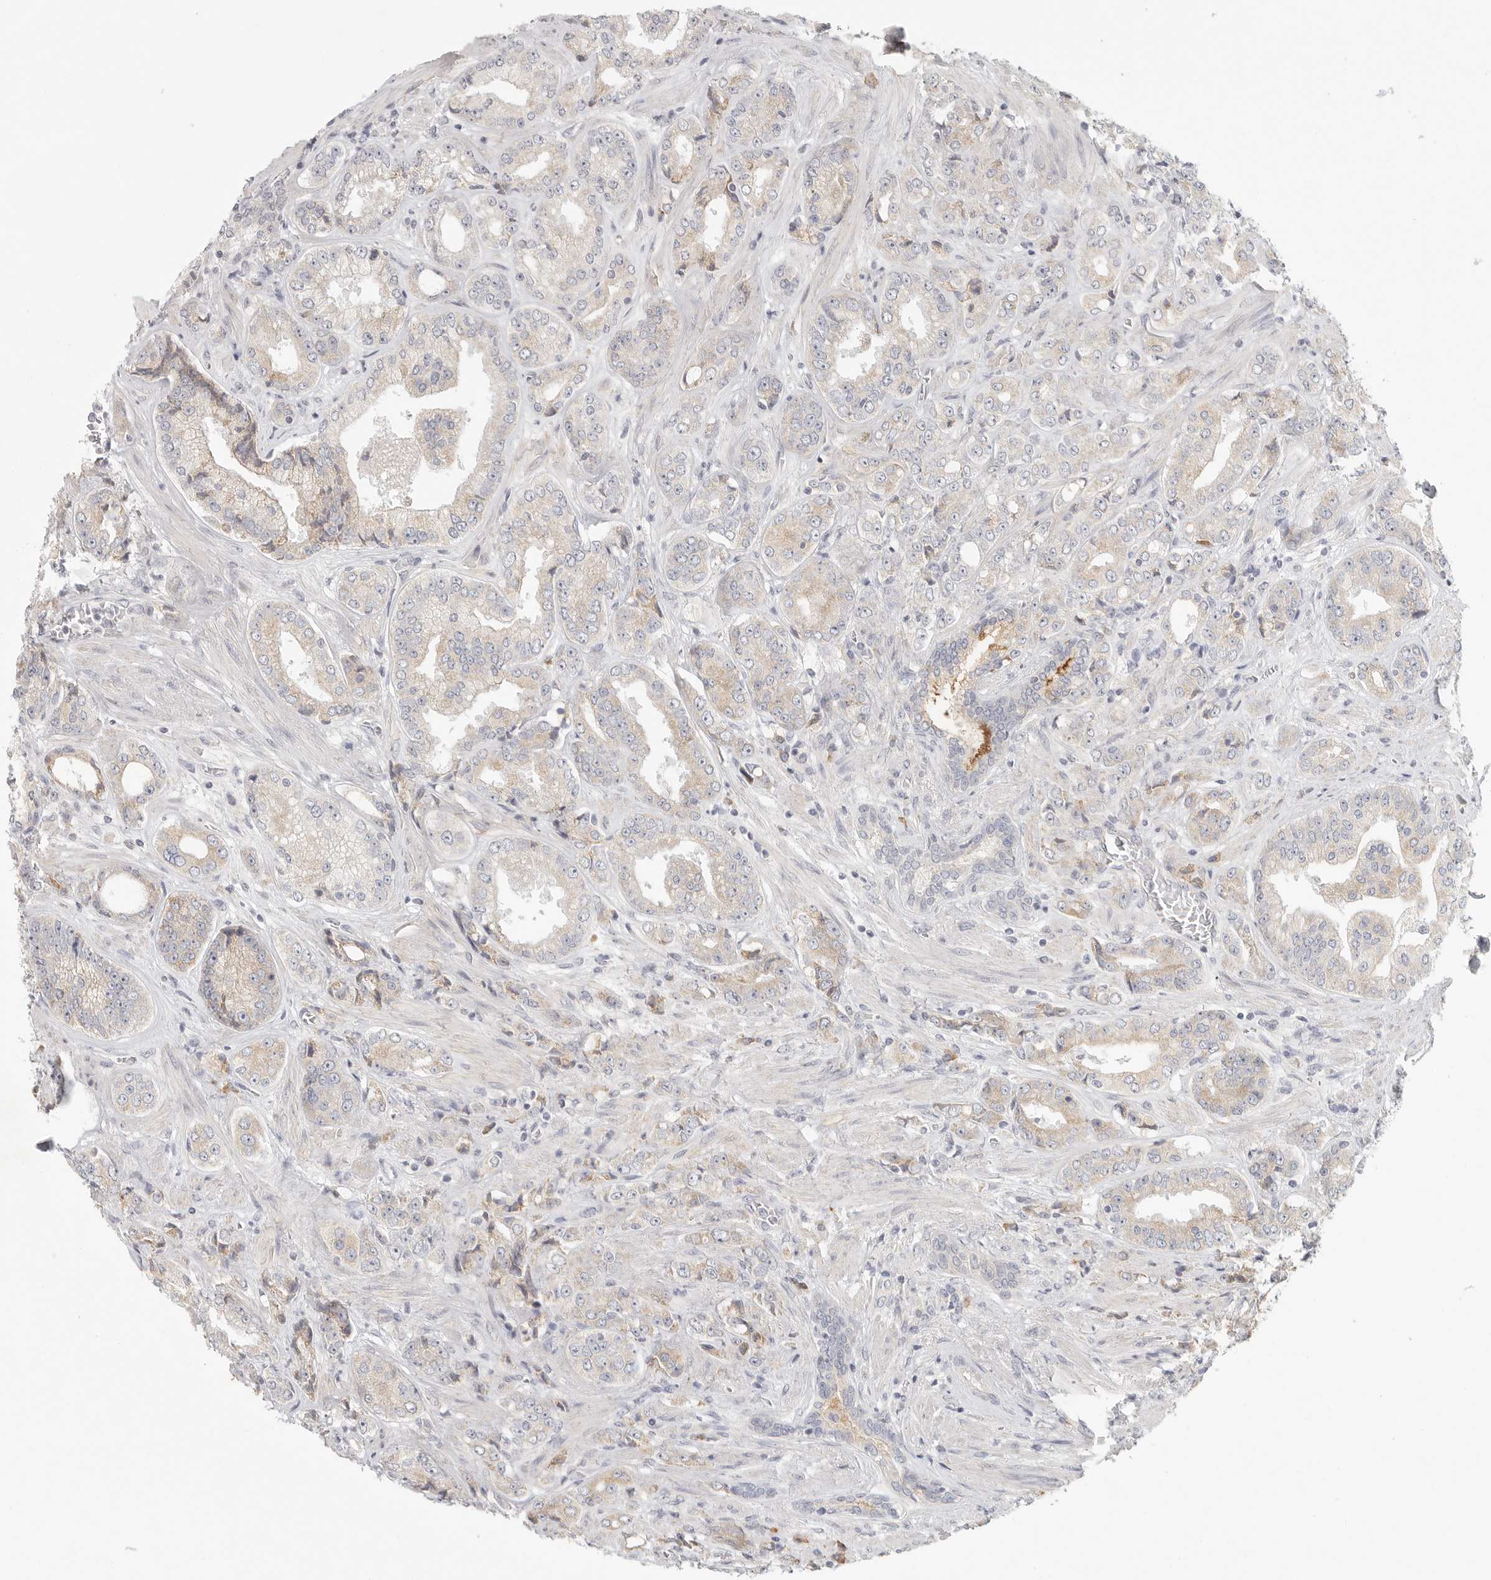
{"staining": {"intensity": "weak", "quantity": ">75%", "location": "cytoplasmic/membranous"}, "tissue": "prostate cancer", "cell_type": "Tumor cells", "image_type": "cancer", "snomed": [{"axis": "morphology", "description": "Adenocarcinoma, High grade"}, {"axis": "topography", "description": "Prostate"}], "caption": "This histopathology image exhibits immunohistochemistry staining of prostate high-grade adenocarcinoma, with low weak cytoplasmic/membranous staining in approximately >75% of tumor cells.", "gene": "SLC25A36", "patient": {"sex": "male", "age": 61}}